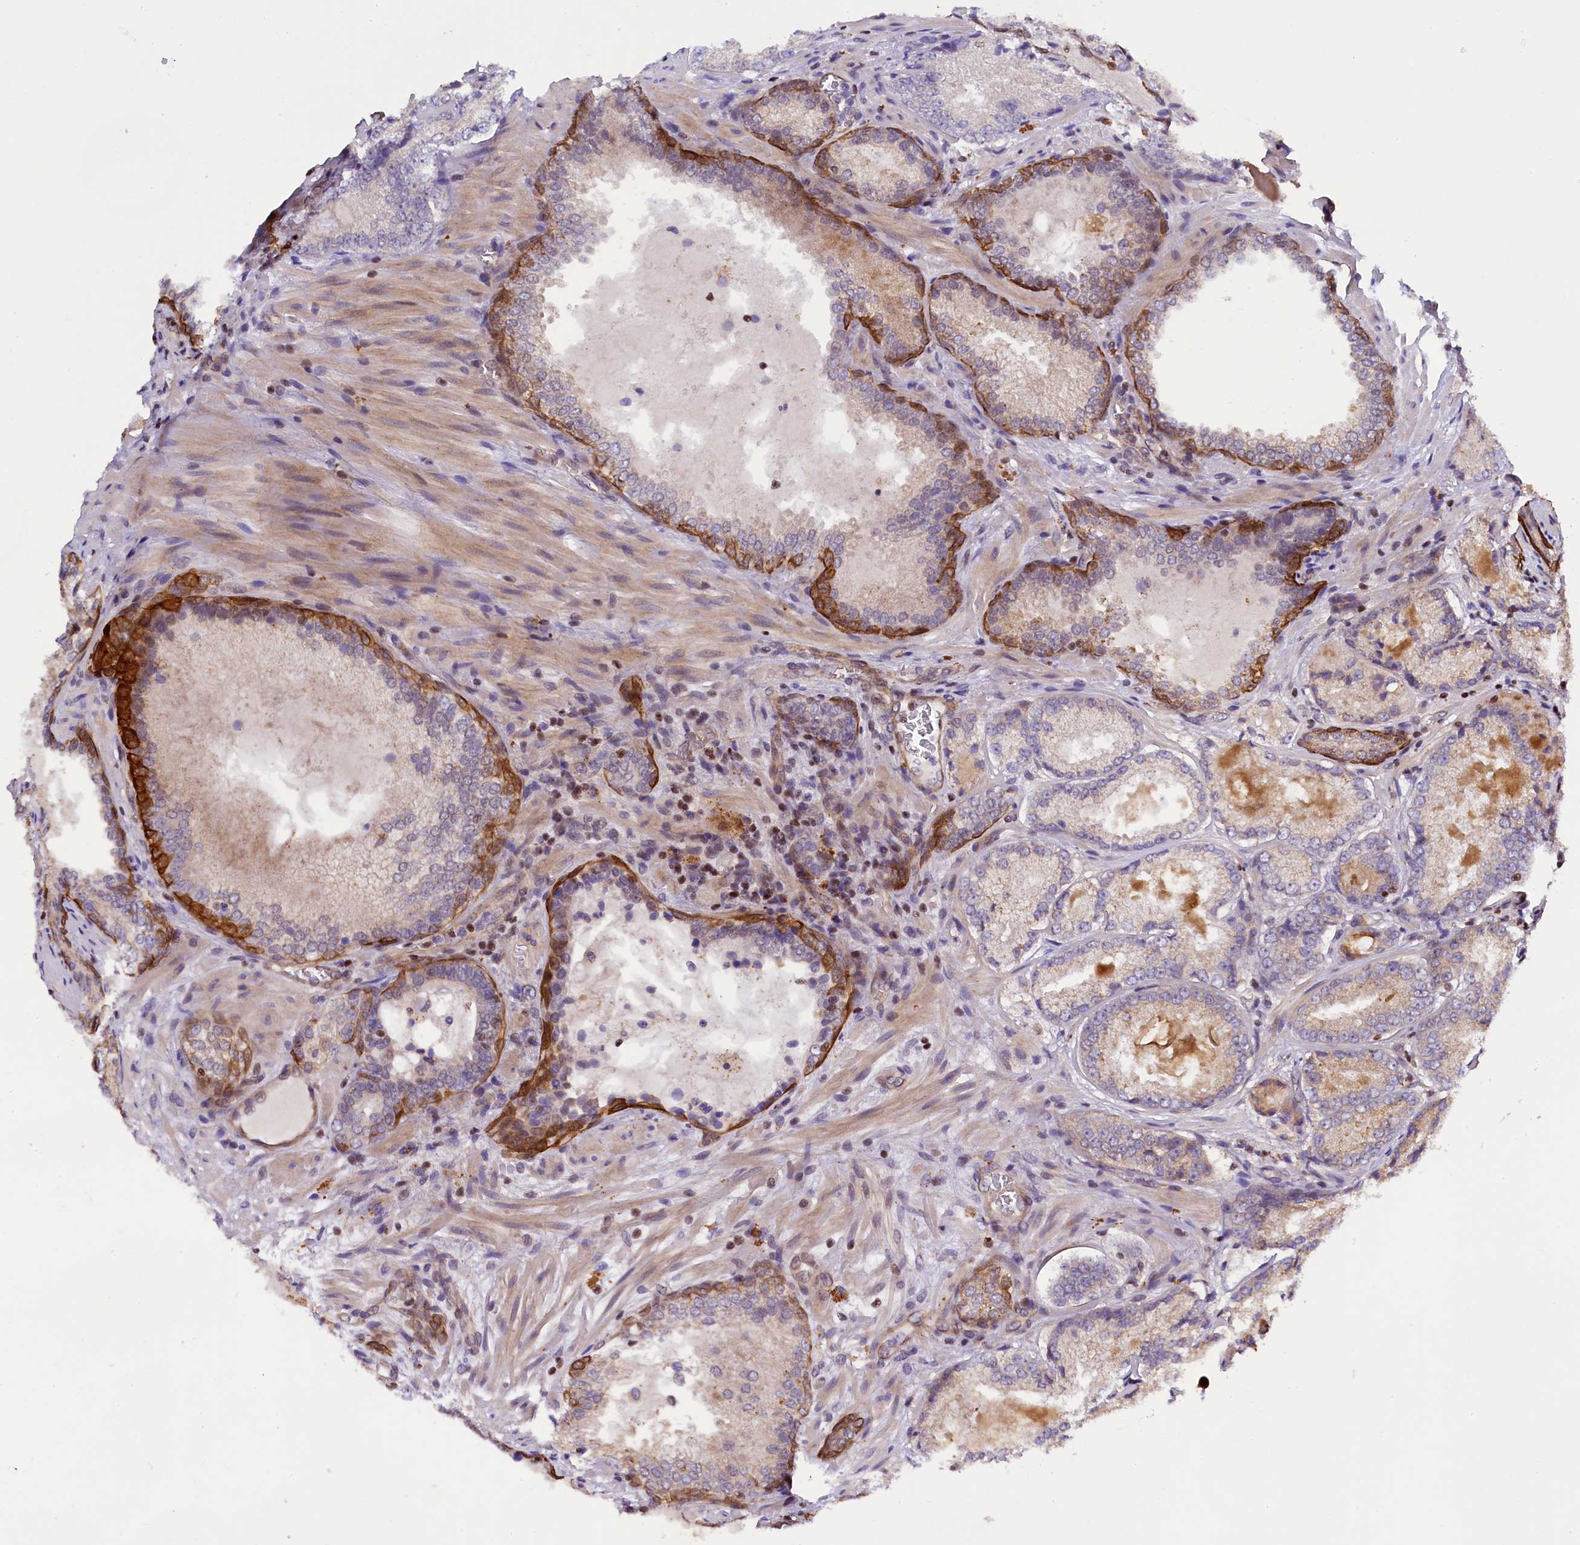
{"staining": {"intensity": "negative", "quantity": "none", "location": "none"}, "tissue": "prostate cancer", "cell_type": "Tumor cells", "image_type": "cancer", "snomed": [{"axis": "morphology", "description": "Adenocarcinoma, Low grade"}, {"axis": "topography", "description": "Prostate"}], "caption": "An IHC histopathology image of adenocarcinoma (low-grade) (prostate) is shown. There is no staining in tumor cells of adenocarcinoma (low-grade) (prostate). Brightfield microscopy of immunohistochemistry stained with DAB (brown) and hematoxylin (blue), captured at high magnification.", "gene": "SP4", "patient": {"sex": "male", "age": 74}}